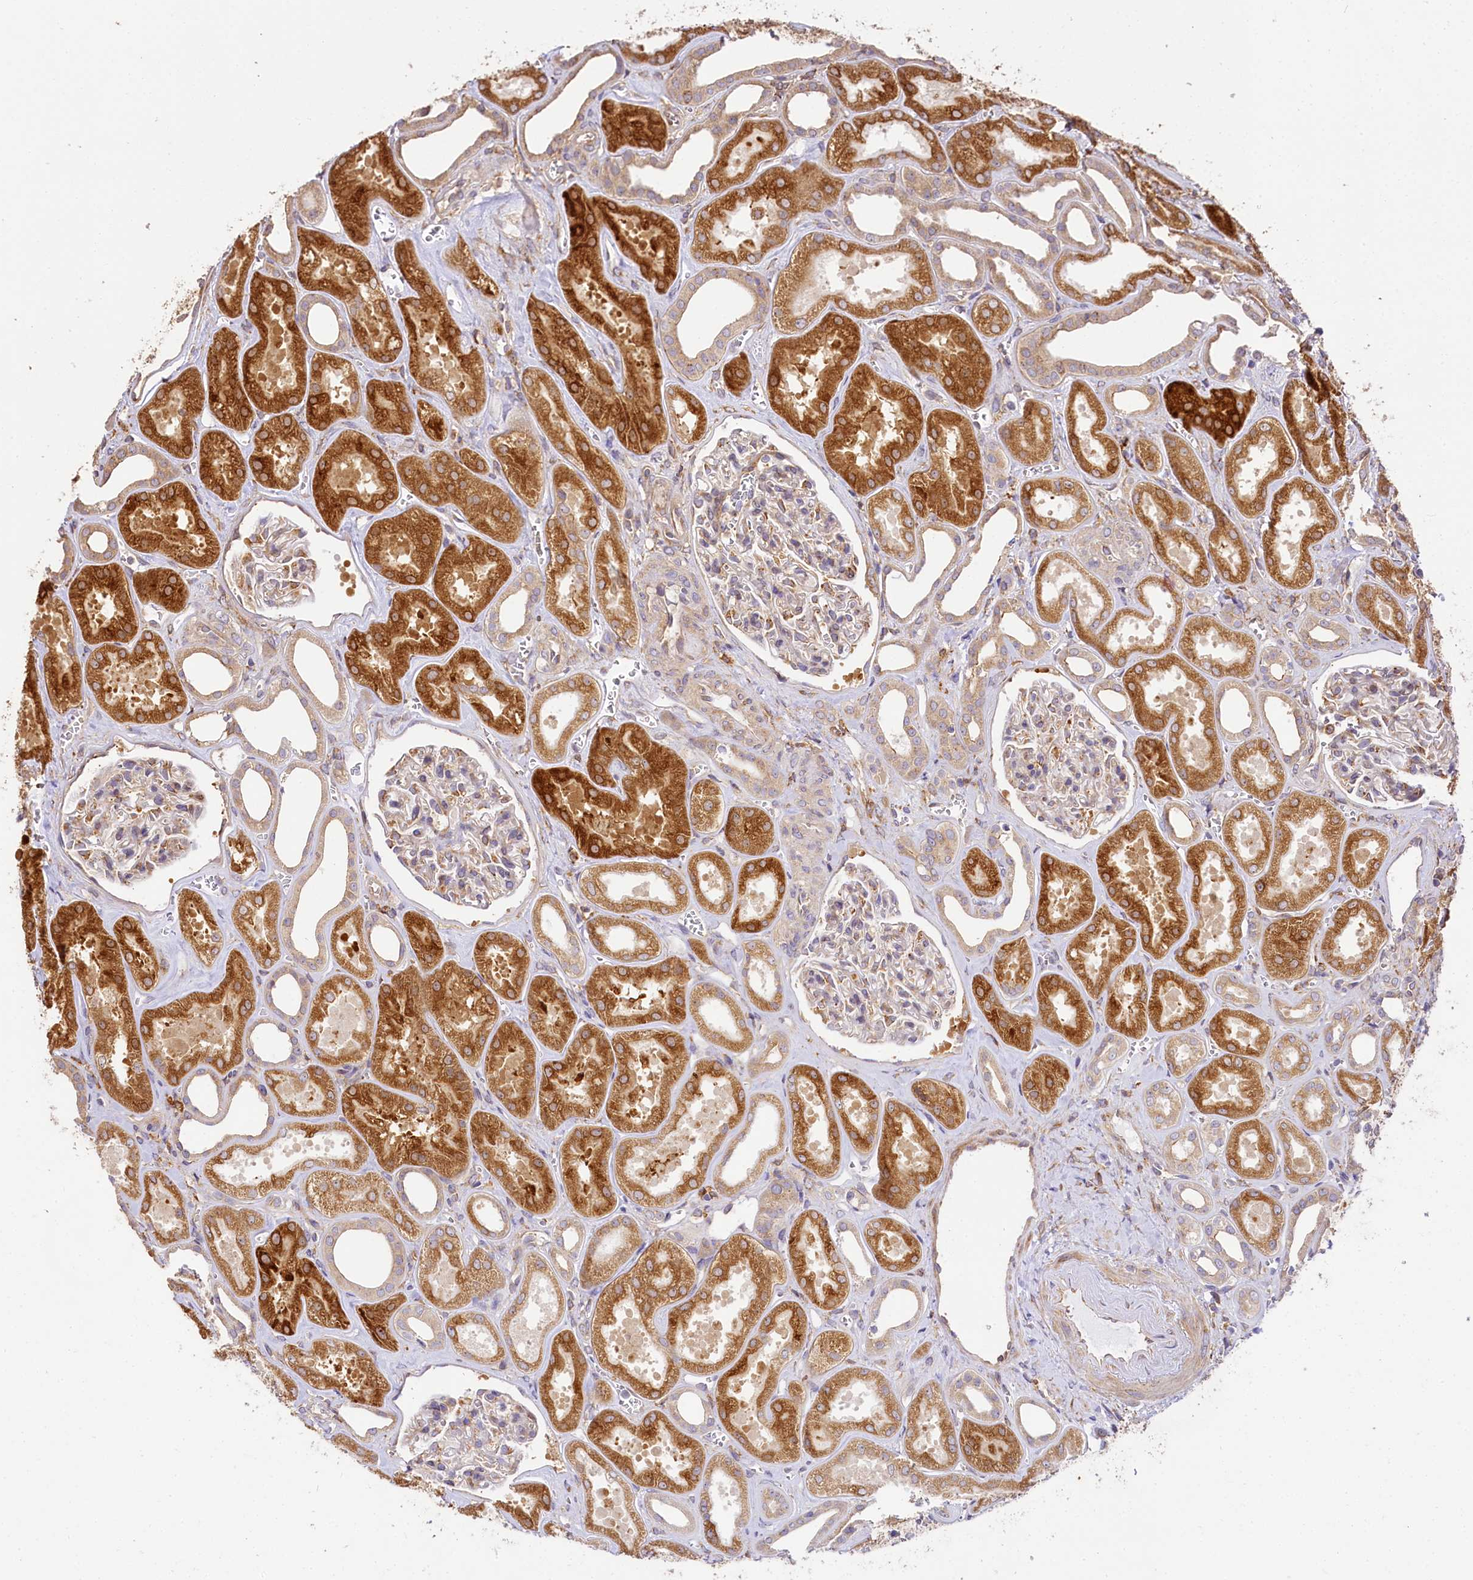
{"staining": {"intensity": "weak", "quantity": "<25%", "location": "cytoplasmic/membranous"}, "tissue": "kidney", "cell_type": "Cells in glomeruli", "image_type": "normal", "snomed": [{"axis": "morphology", "description": "Normal tissue, NOS"}, {"axis": "morphology", "description": "Adenocarcinoma, NOS"}, {"axis": "topography", "description": "Kidney"}], "caption": "DAB (3,3'-diaminobenzidine) immunohistochemical staining of unremarkable human kidney demonstrates no significant staining in cells in glomeruli.", "gene": "PPIP5K2", "patient": {"sex": "female", "age": 68}}